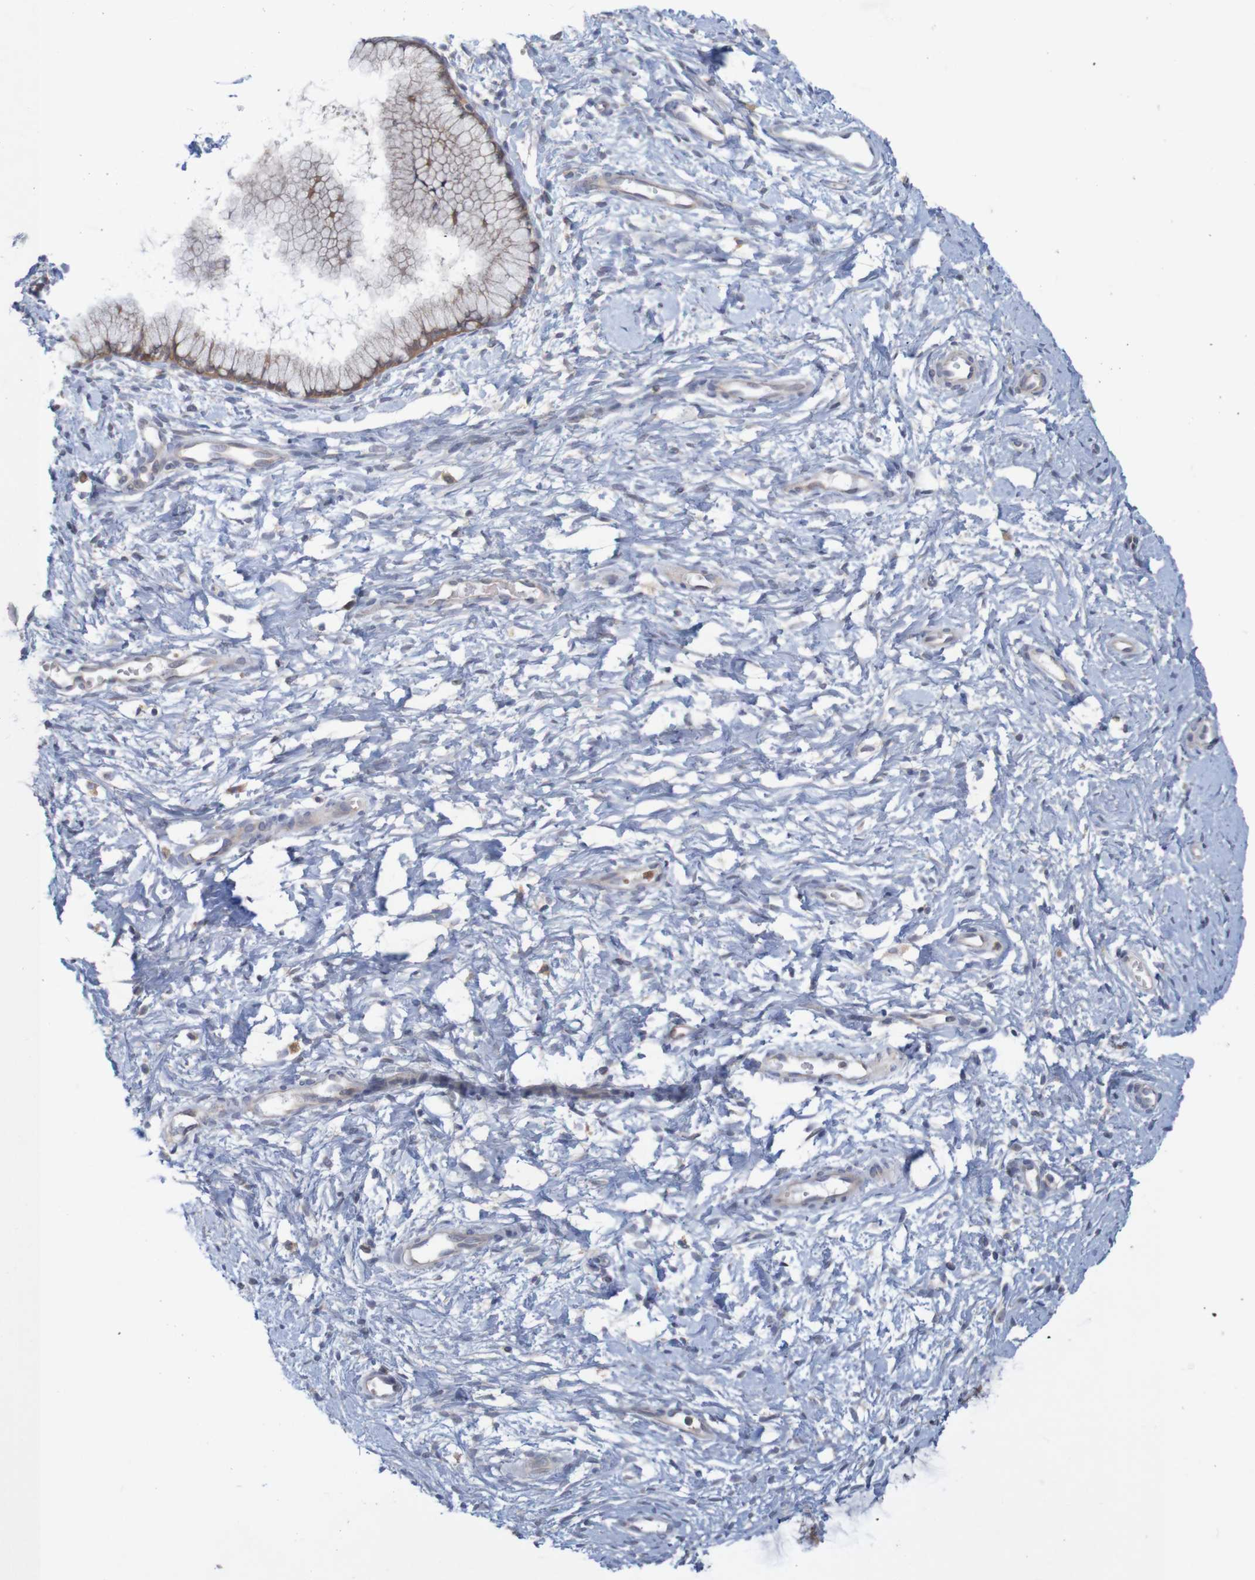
{"staining": {"intensity": "moderate", "quantity": ">75%", "location": "cytoplasmic/membranous"}, "tissue": "cervix", "cell_type": "Glandular cells", "image_type": "normal", "snomed": [{"axis": "morphology", "description": "Normal tissue, NOS"}, {"axis": "topography", "description": "Cervix"}], "caption": "Immunohistochemistry (IHC) micrograph of unremarkable cervix: cervix stained using immunohistochemistry reveals medium levels of moderate protein expression localized specifically in the cytoplasmic/membranous of glandular cells, appearing as a cytoplasmic/membranous brown color.", "gene": "NAV2", "patient": {"sex": "female", "age": 65}}